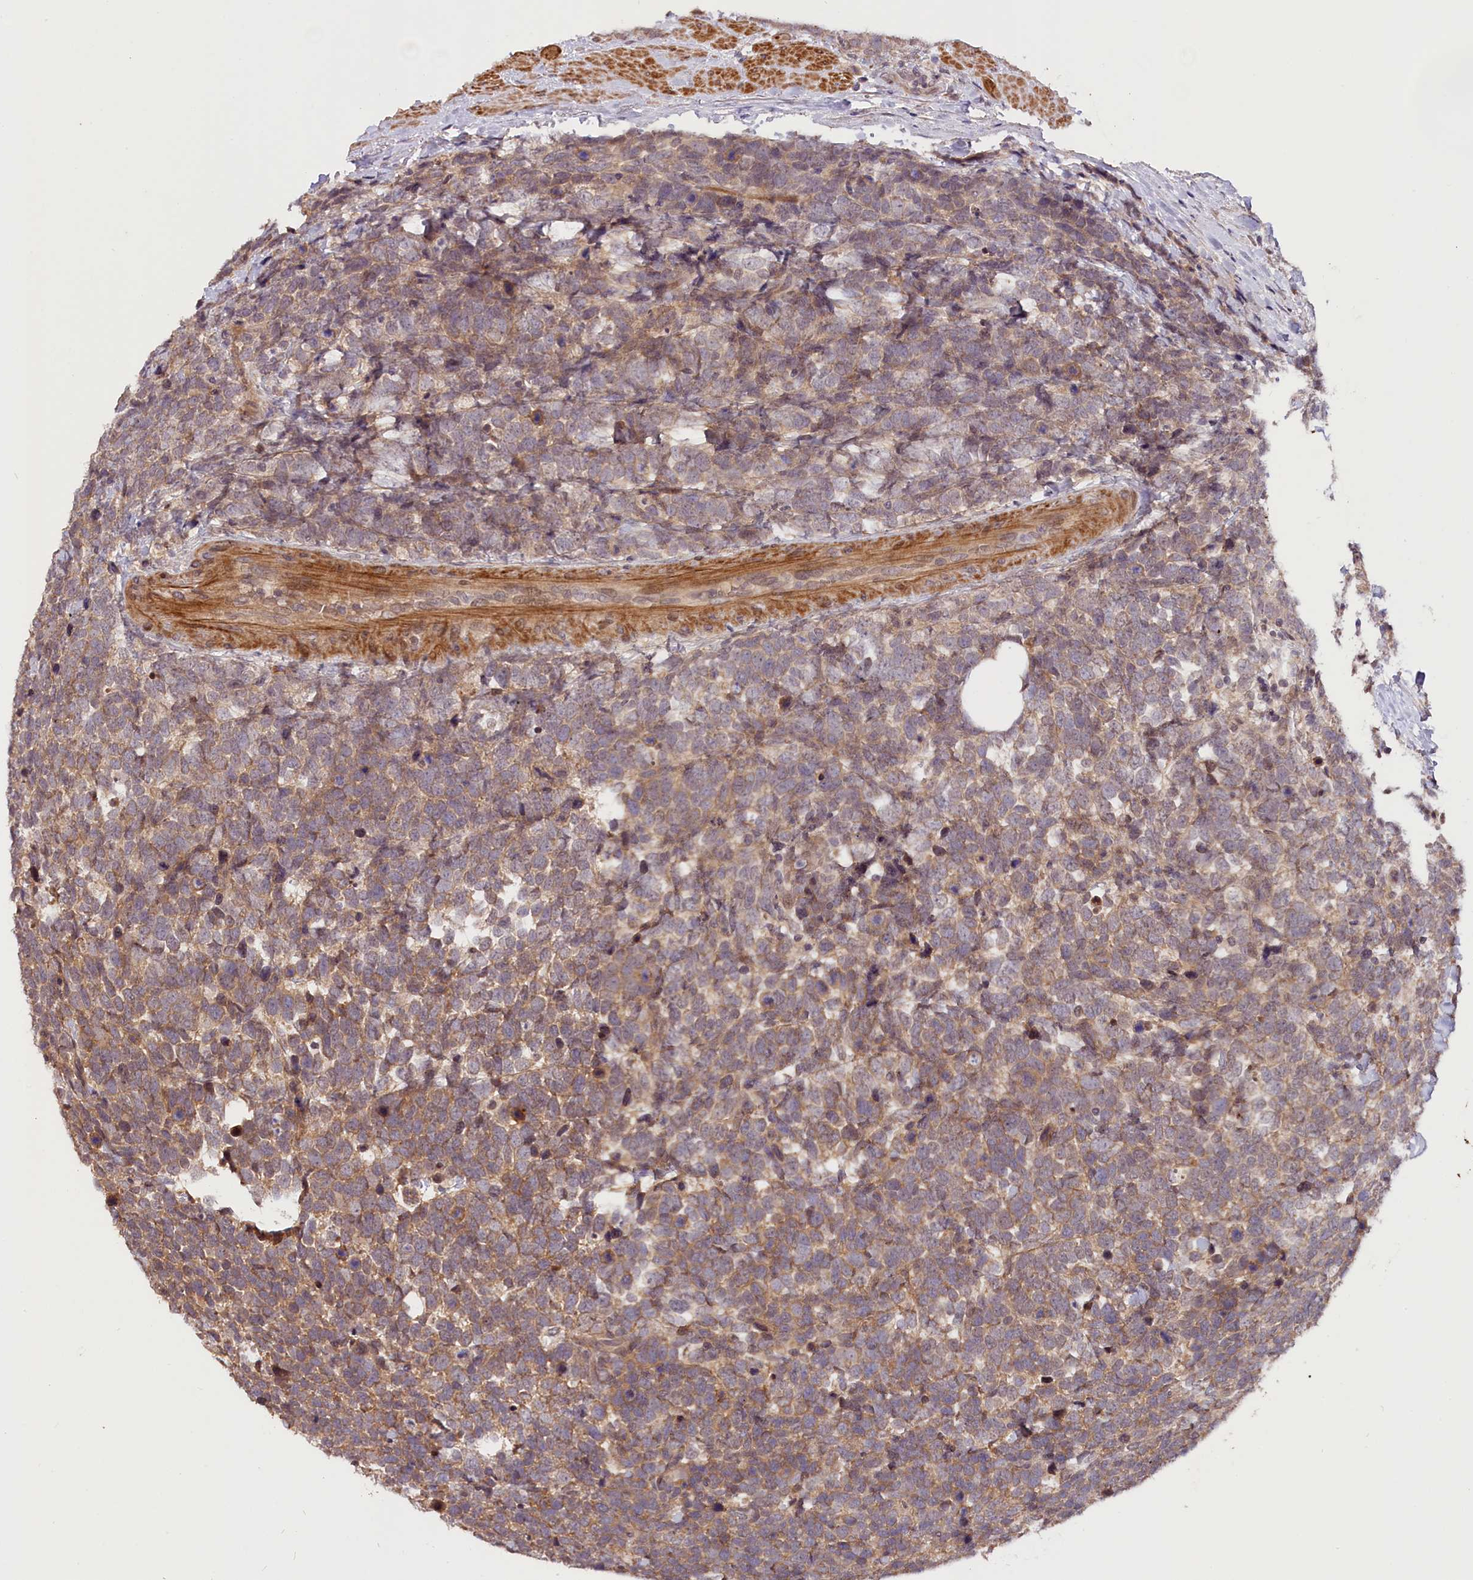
{"staining": {"intensity": "moderate", "quantity": ">75%", "location": "cytoplasmic/membranous"}, "tissue": "urothelial cancer", "cell_type": "Tumor cells", "image_type": "cancer", "snomed": [{"axis": "morphology", "description": "Urothelial carcinoma, High grade"}, {"axis": "topography", "description": "Urinary bladder"}], "caption": "Brown immunohistochemical staining in human urothelial carcinoma (high-grade) exhibits moderate cytoplasmic/membranous positivity in about >75% of tumor cells.", "gene": "ZNF480", "patient": {"sex": "female", "age": 82}}